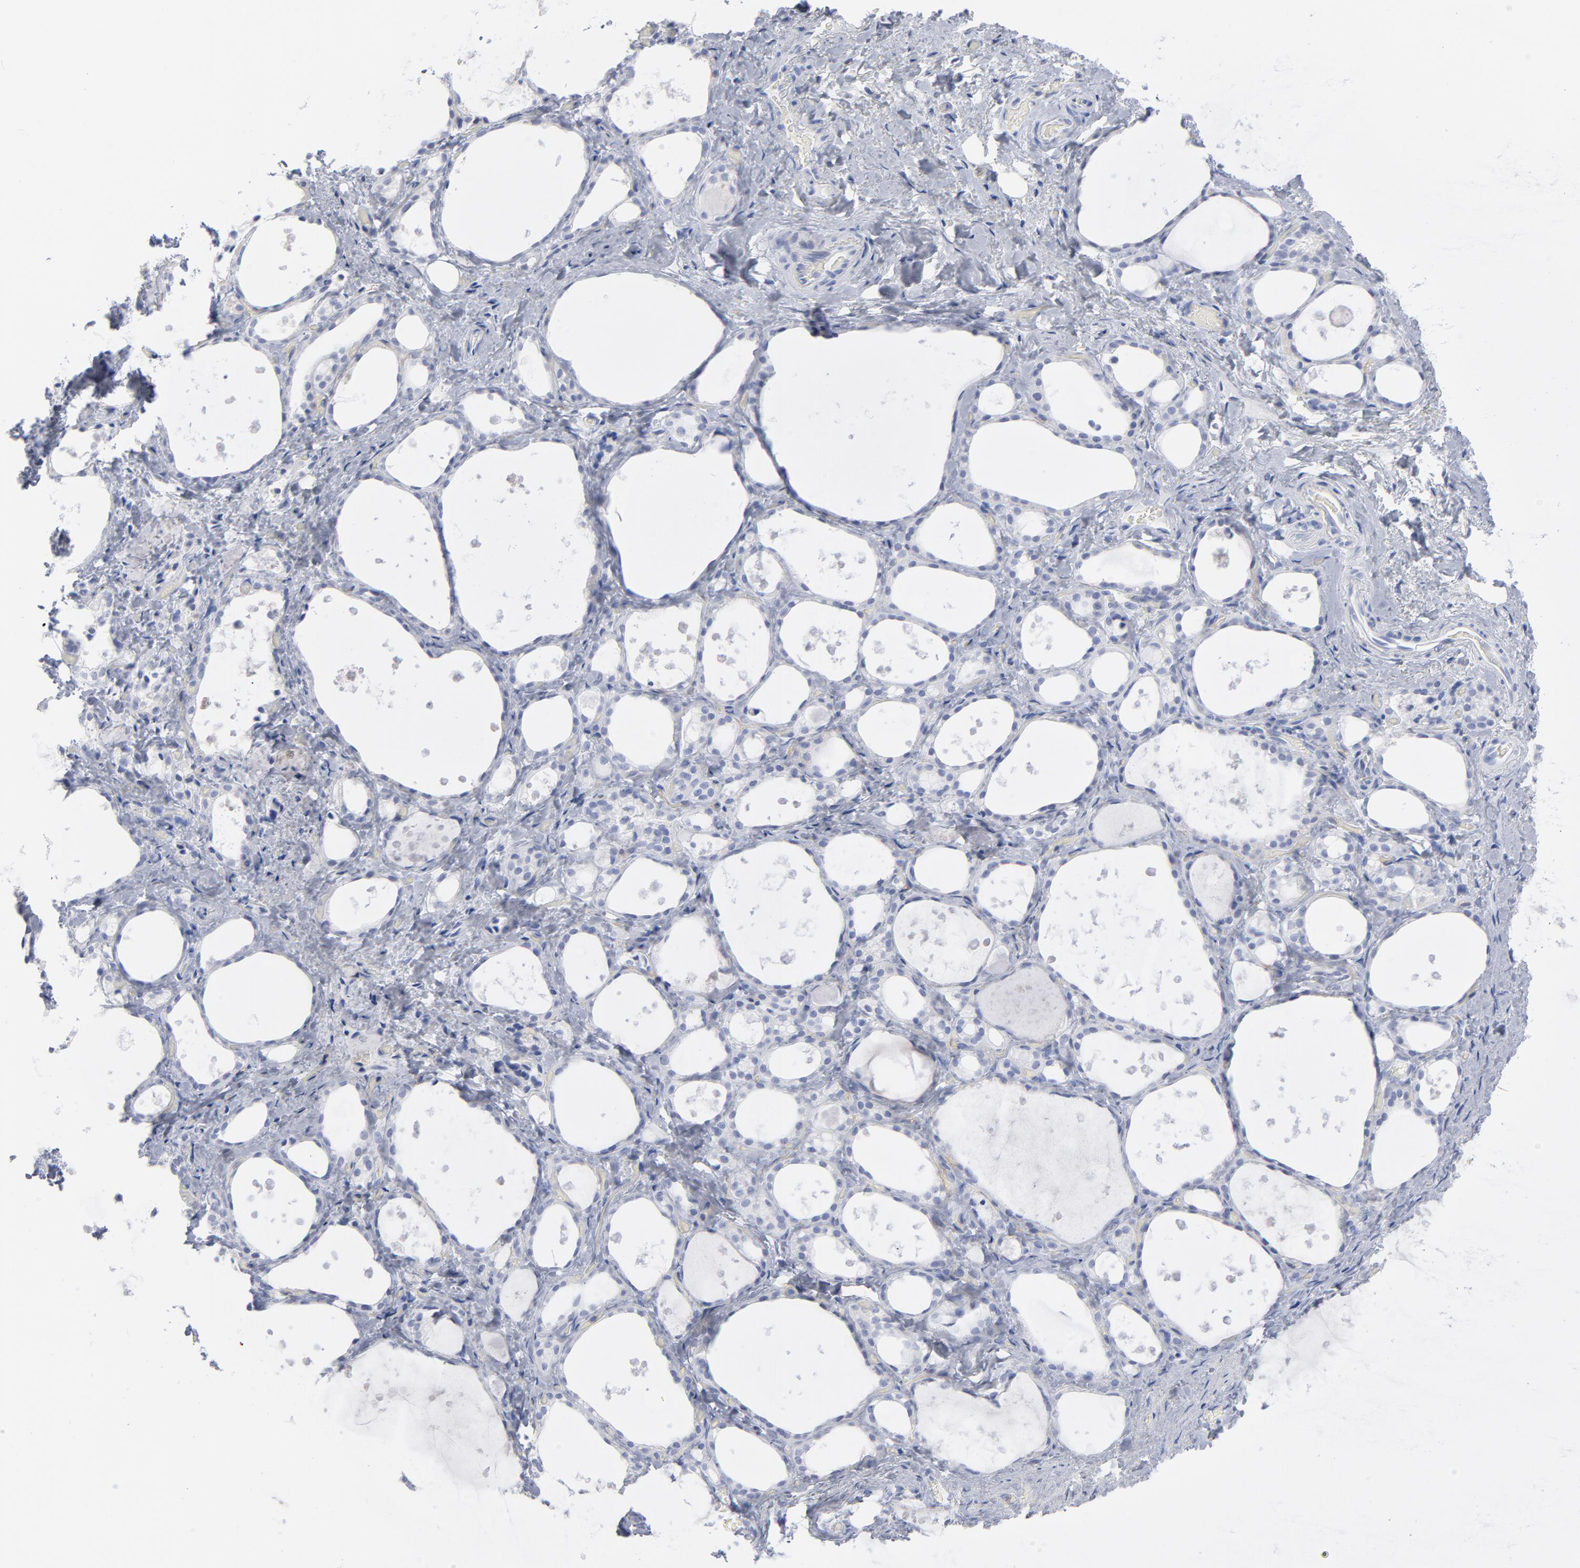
{"staining": {"intensity": "negative", "quantity": "none", "location": "none"}, "tissue": "thyroid gland", "cell_type": "Glandular cells", "image_type": "normal", "snomed": [{"axis": "morphology", "description": "Normal tissue, NOS"}, {"axis": "topography", "description": "Thyroid gland"}], "caption": "The micrograph reveals no staining of glandular cells in unremarkable thyroid gland.", "gene": "P2RY8", "patient": {"sex": "female", "age": 75}}